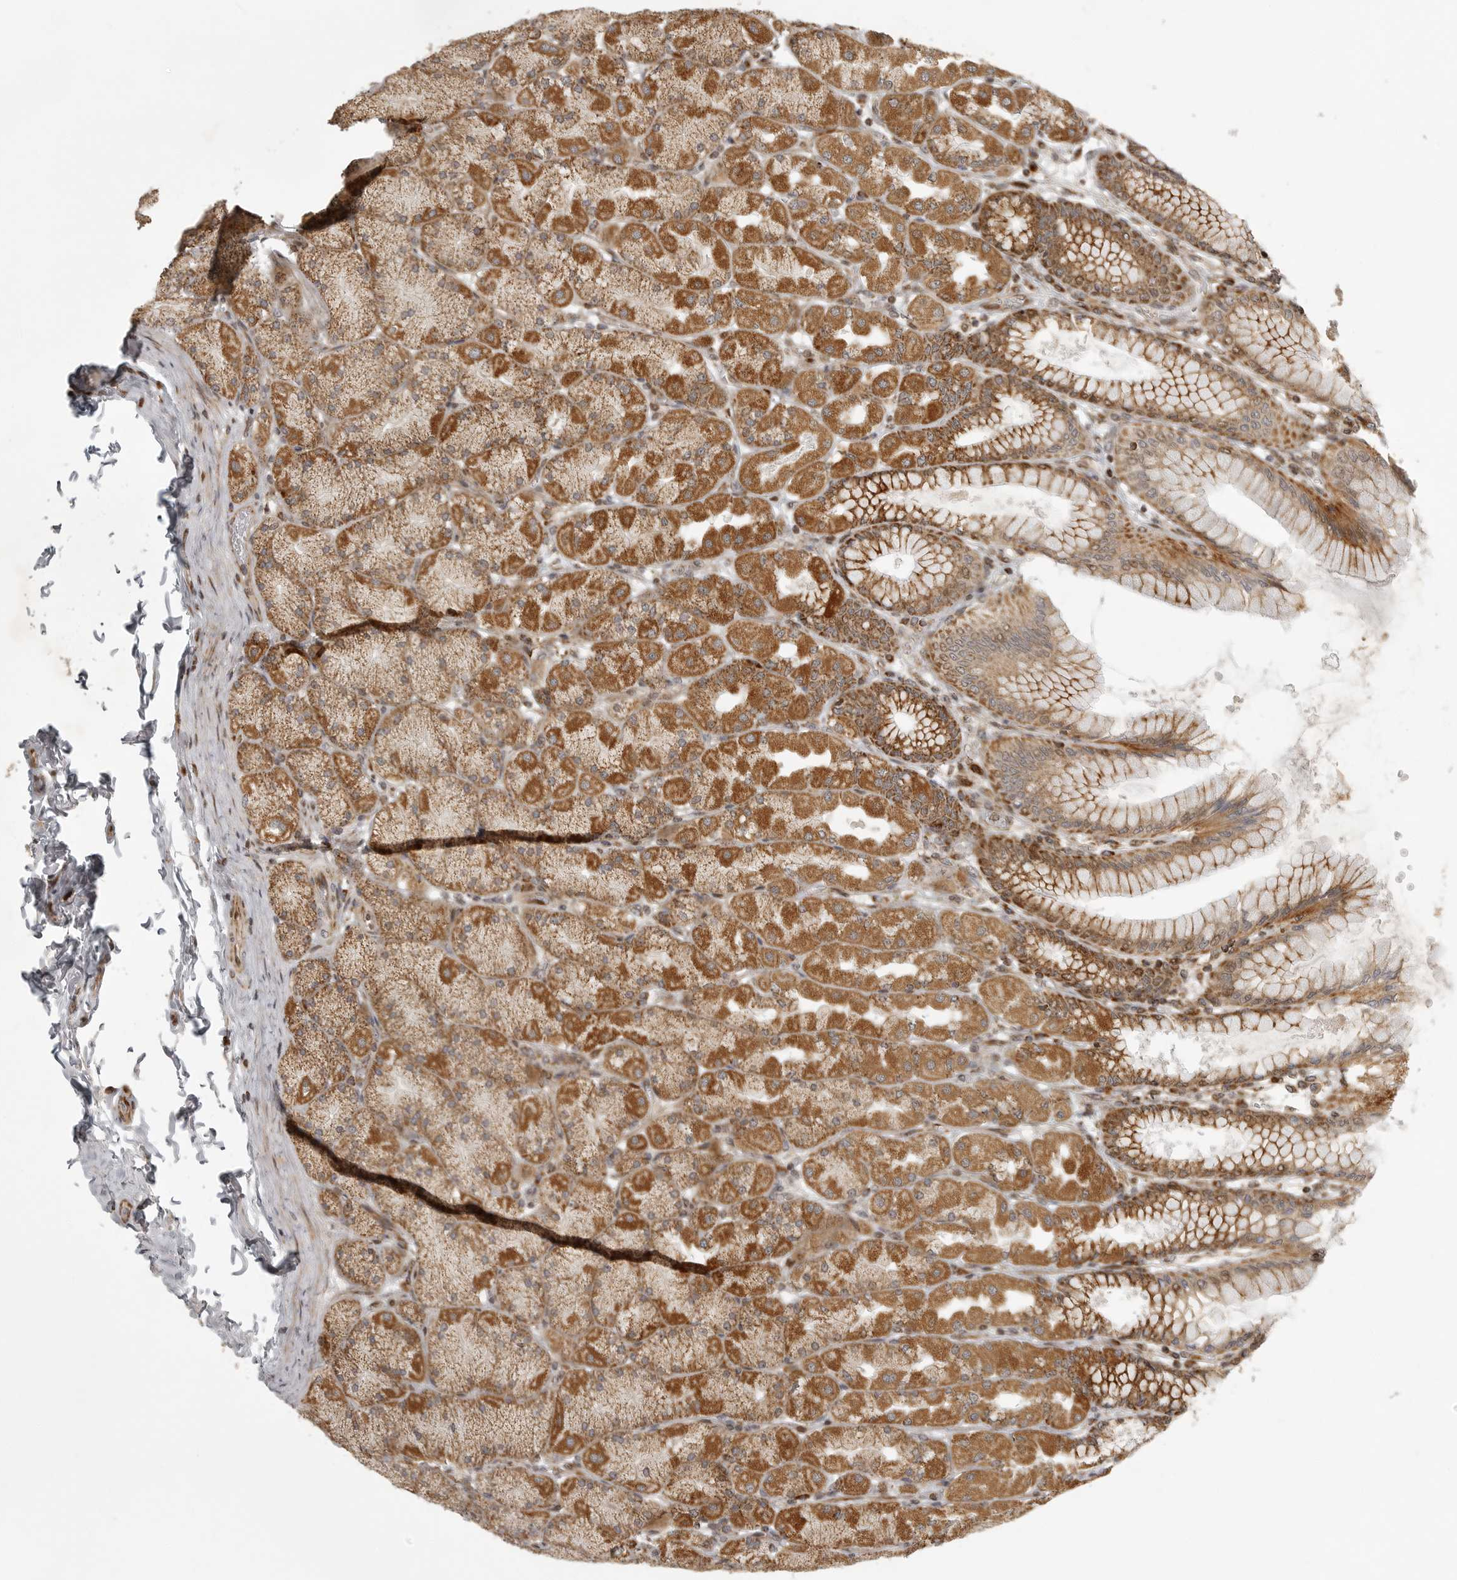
{"staining": {"intensity": "strong", "quantity": ">75%", "location": "cytoplasmic/membranous"}, "tissue": "stomach", "cell_type": "Glandular cells", "image_type": "normal", "snomed": [{"axis": "morphology", "description": "Normal tissue, NOS"}, {"axis": "topography", "description": "Stomach, upper"}], "caption": "Stomach stained for a protein (brown) exhibits strong cytoplasmic/membranous positive expression in approximately >75% of glandular cells.", "gene": "NARS2", "patient": {"sex": "female", "age": 56}}